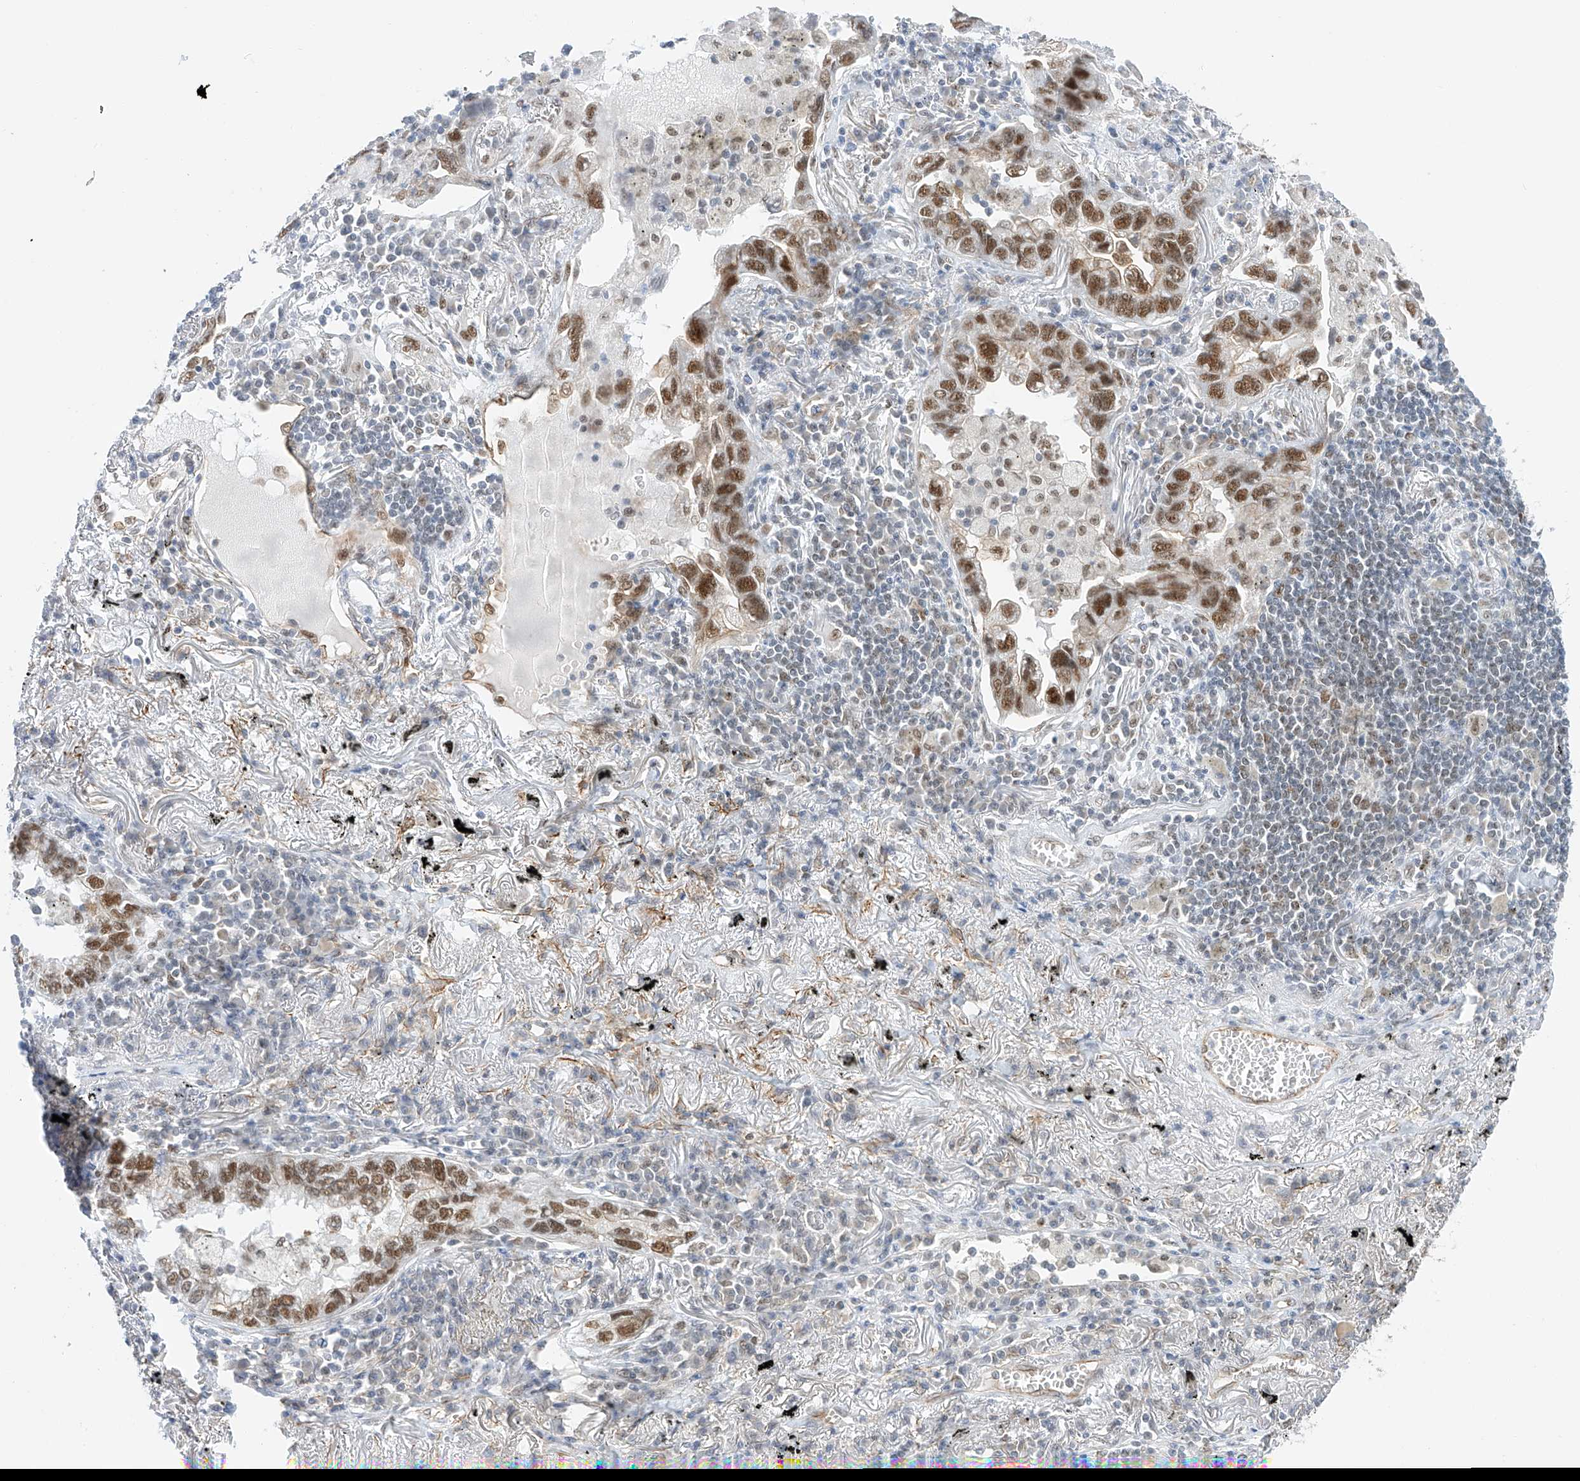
{"staining": {"intensity": "moderate", "quantity": ">75%", "location": "nuclear"}, "tissue": "lung cancer", "cell_type": "Tumor cells", "image_type": "cancer", "snomed": [{"axis": "morphology", "description": "Adenocarcinoma, NOS"}, {"axis": "topography", "description": "Lung"}], "caption": "Immunohistochemical staining of lung cancer reveals medium levels of moderate nuclear protein expression in about >75% of tumor cells. (DAB IHC with brightfield microscopy, high magnification).", "gene": "POGK", "patient": {"sex": "male", "age": 65}}